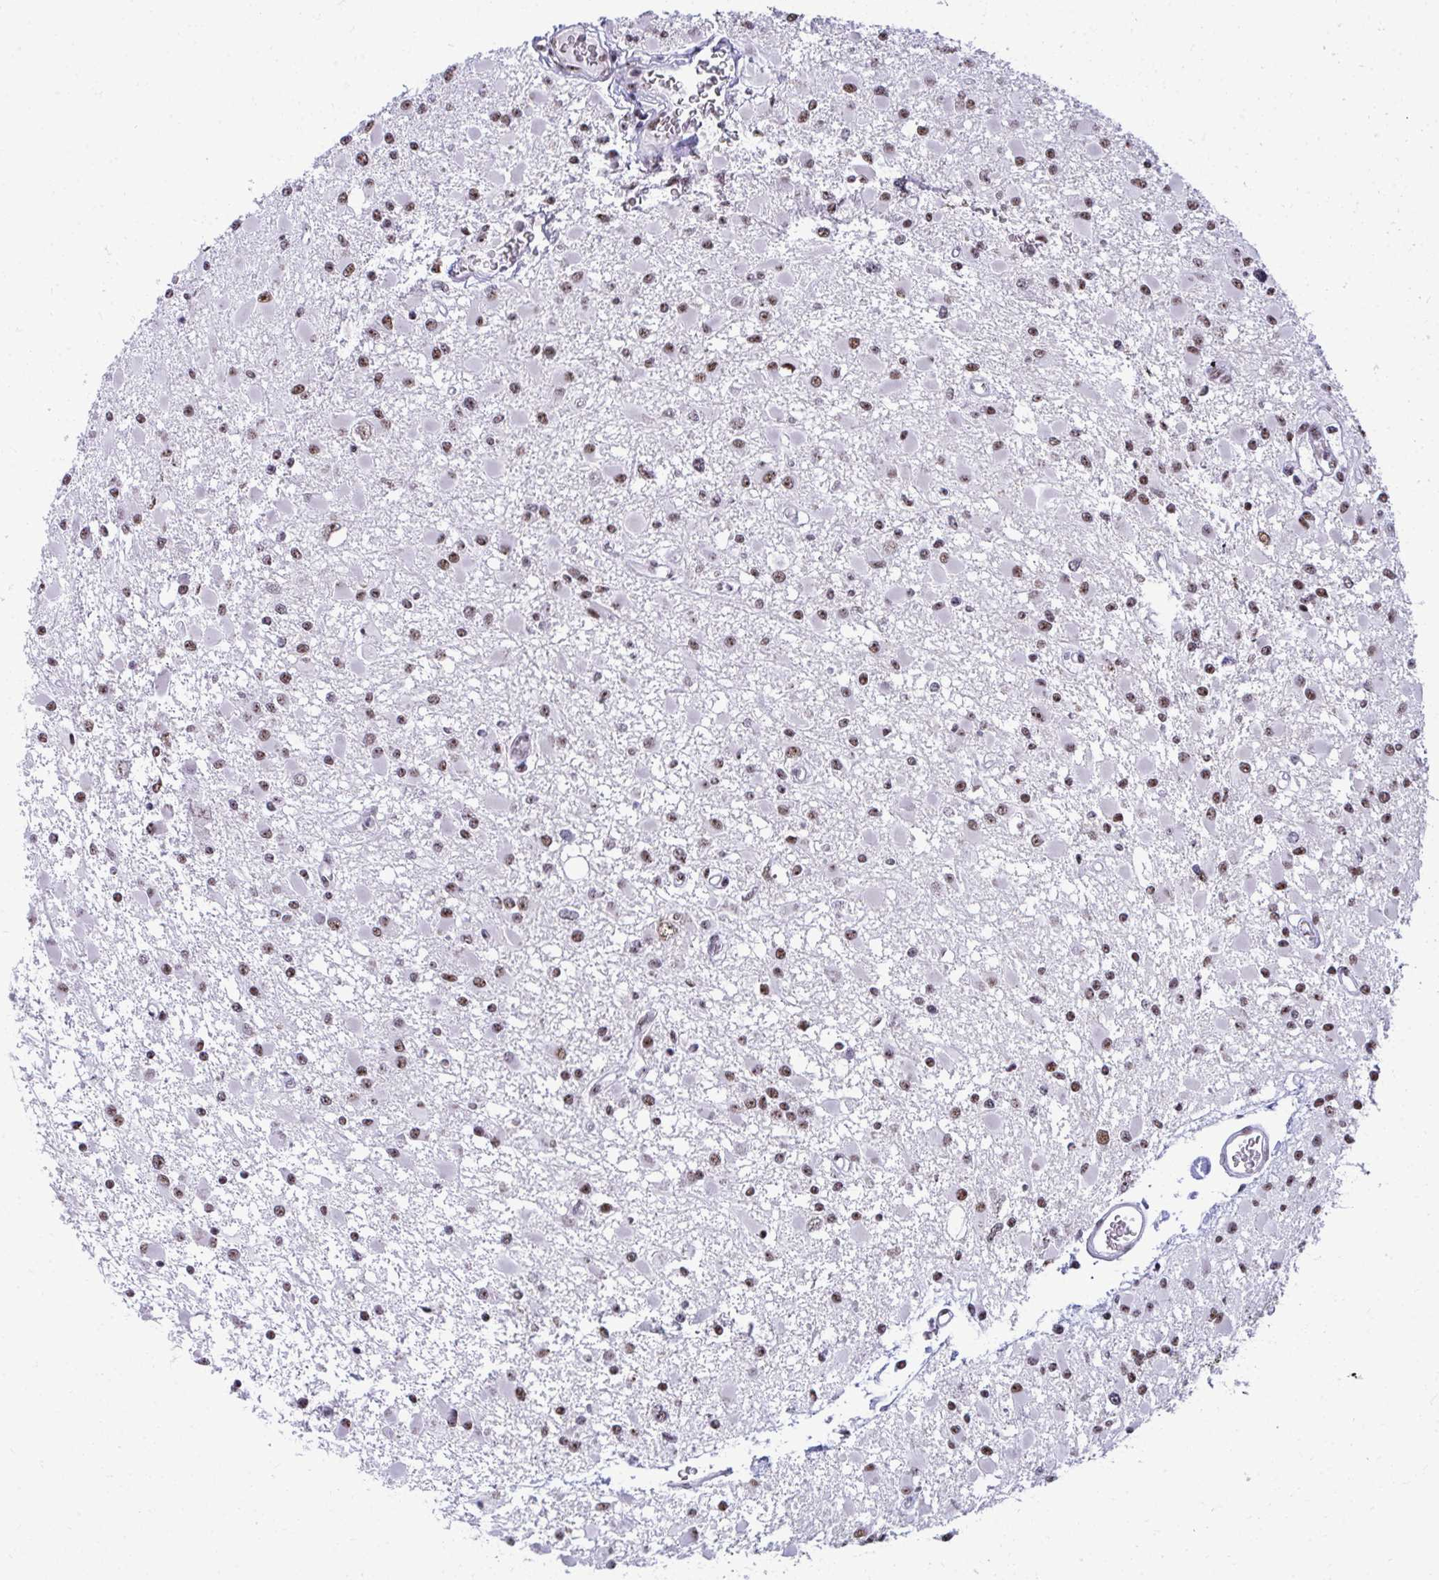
{"staining": {"intensity": "moderate", "quantity": ">75%", "location": "nuclear"}, "tissue": "glioma", "cell_type": "Tumor cells", "image_type": "cancer", "snomed": [{"axis": "morphology", "description": "Glioma, malignant, High grade"}, {"axis": "topography", "description": "Brain"}], "caption": "There is medium levels of moderate nuclear expression in tumor cells of malignant high-grade glioma, as demonstrated by immunohistochemical staining (brown color).", "gene": "PELP1", "patient": {"sex": "male", "age": 54}}